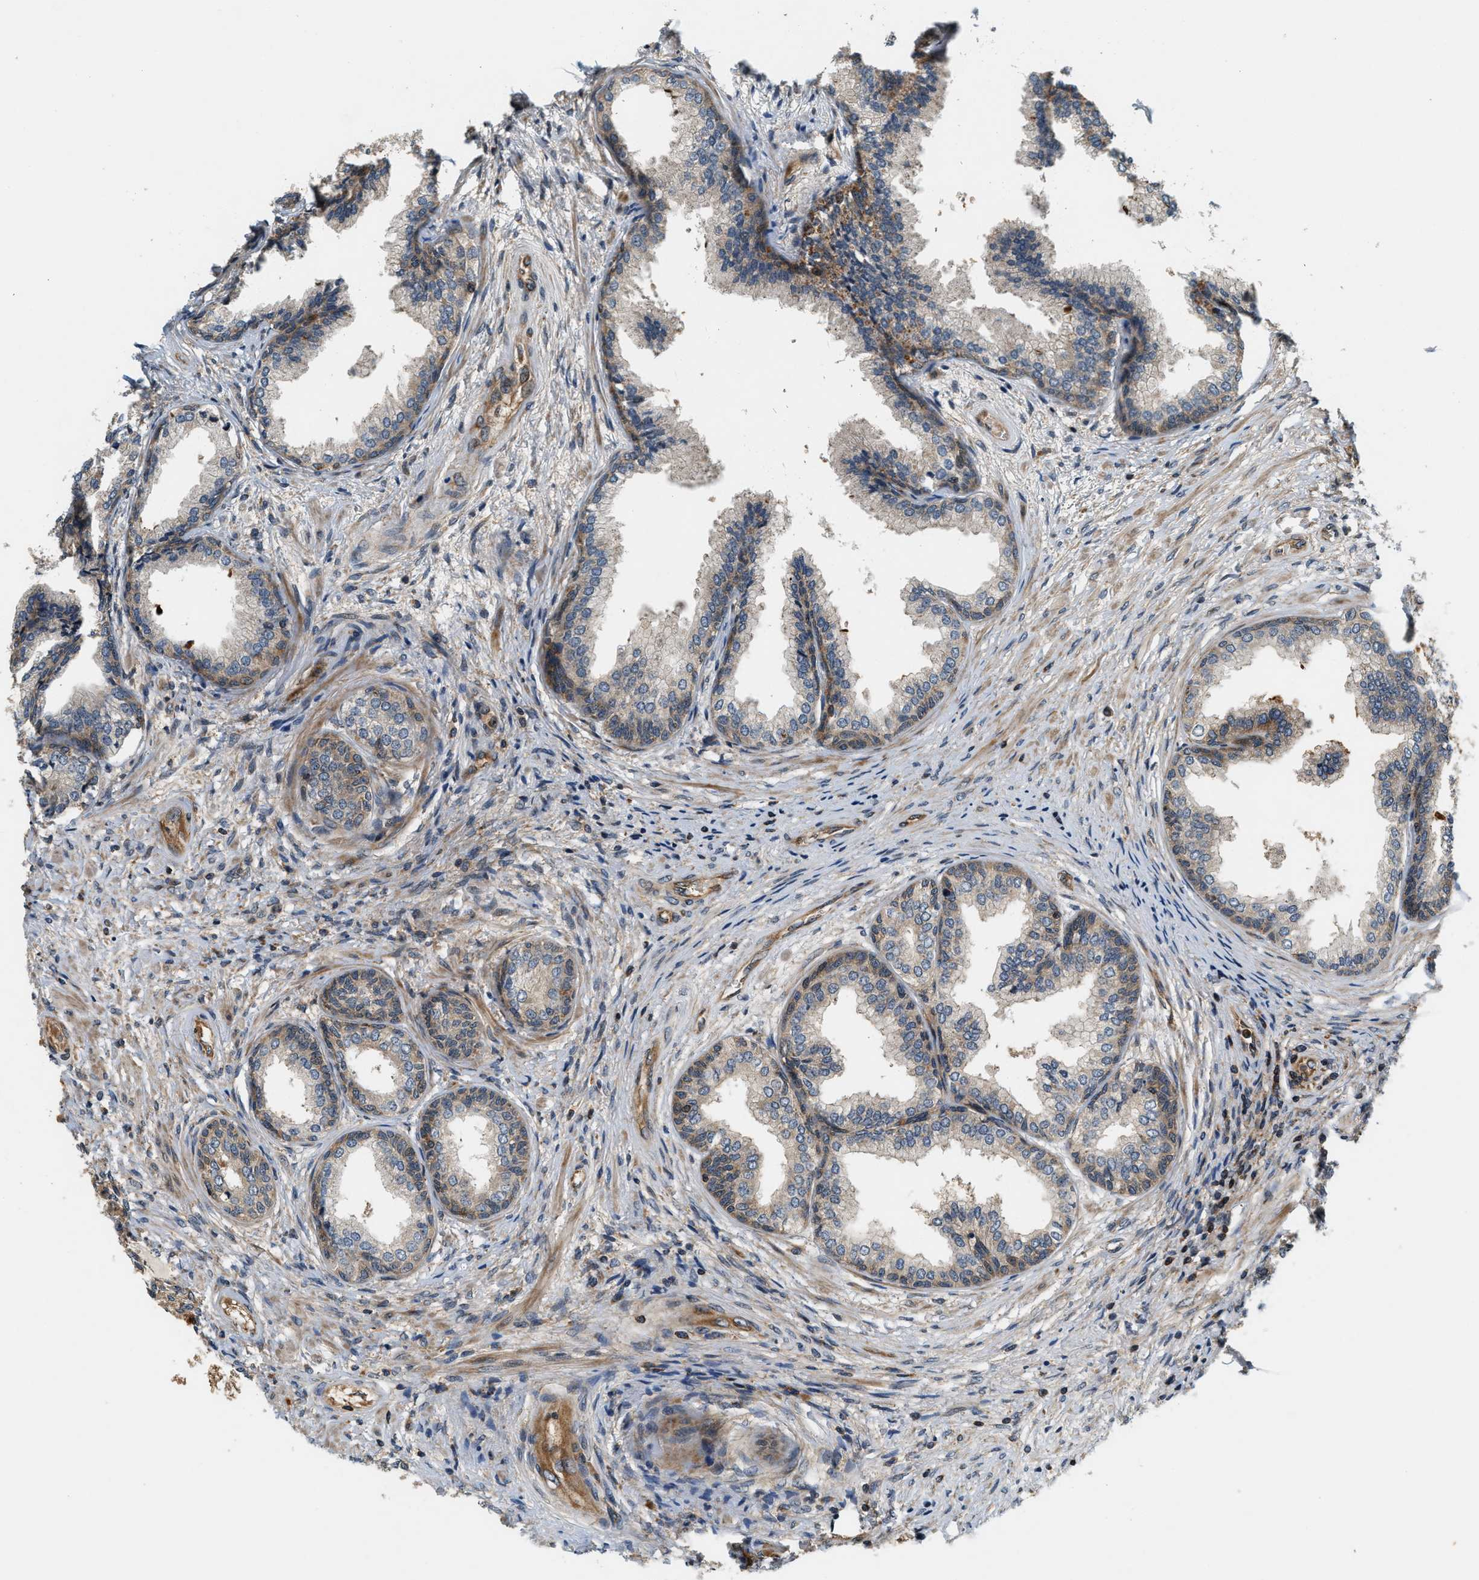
{"staining": {"intensity": "moderate", "quantity": "25%-75%", "location": "cytoplasmic/membranous"}, "tissue": "prostate", "cell_type": "Glandular cells", "image_type": "normal", "snomed": [{"axis": "morphology", "description": "Normal tissue, NOS"}, {"axis": "topography", "description": "Prostate"}], "caption": "High-power microscopy captured an immunohistochemistry micrograph of benign prostate, revealing moderate cytoplasmic/membranous staining in approximately 25%-75% of glandular cells. (DAB IHC, brown staining for protein, blue staining for nuclei).", "gene": "SAMD9", "patient": {"sex": "male", "age": 76}}